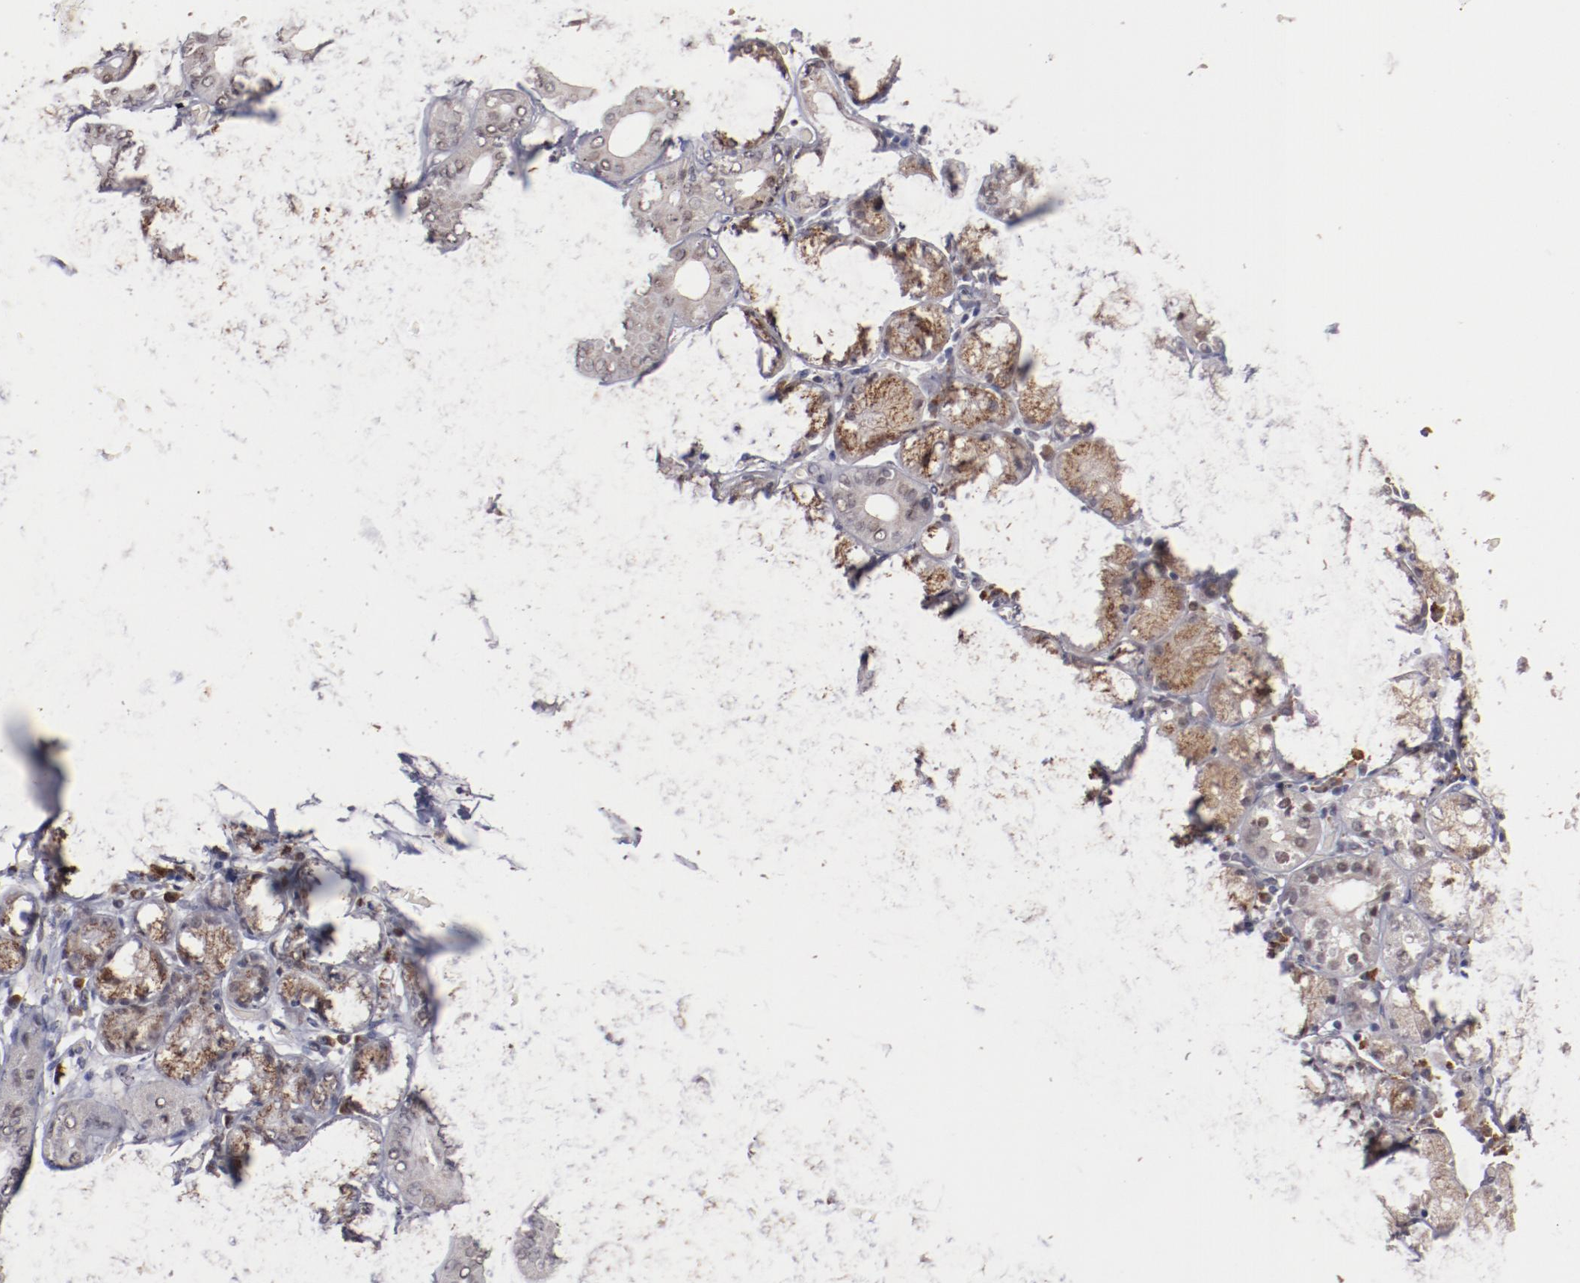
{"staining": {"intensity": "moderate", "quantity": "25%-75%", "location": "cytoplasmic/membranous,nuclear"}, "tissue": "salivary gland", "cell_type": "Glandular cells", "image_type": "normal", "snomed": [{"axis": "morphology", "description": "Normal tissue, NOS"}, {"axis": "topography", "description": "Salivary gland"}], "caption": "Immunohistochemical staining of benign human salivary gland reveals moderate cytoplasmic/membranous,nuclear protein staining in about 25%-75% of glandular cells.", "gene": "NFE2", "patient": {"sex": "female", "age": 24}}